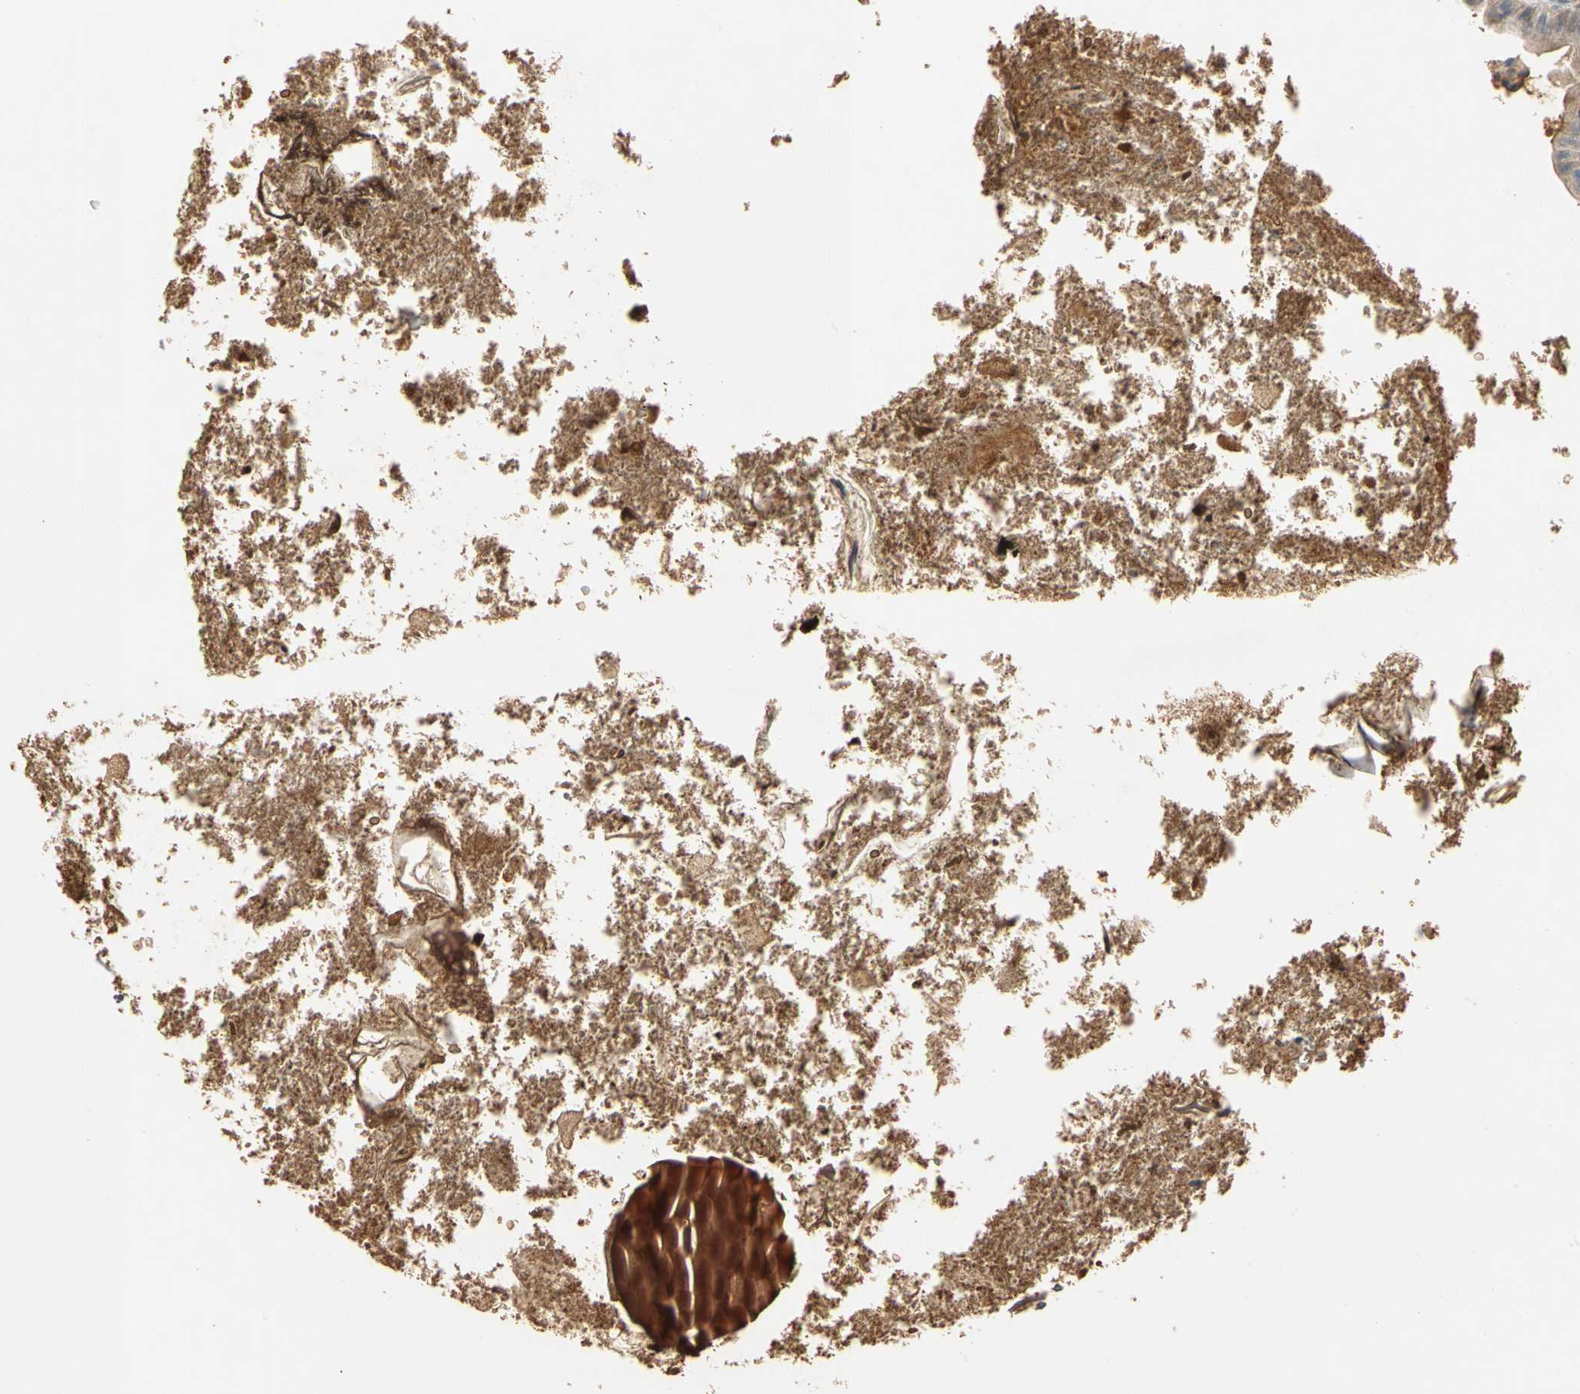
{"staining": {"intensity": "moderate", "quantity": ">75%", "location": "cytoplasmic/membranous,nuclear"}, "tissue": "appendix", "cell_type": "Glandular cells", "image_type": "normal", "snomed": [{"axis": "morphology", "description": "Normal tissue, NOS"}, {"axis": "topography", "description": "Appendix"}], "caption": "Protein analysis of normal appendix reveals moderate cytoplasmic/membranous,nuclear expression in about >75% of glandular cells.", "gene": "RIOX2", "patient": {"sex": "female", "age": 10}}